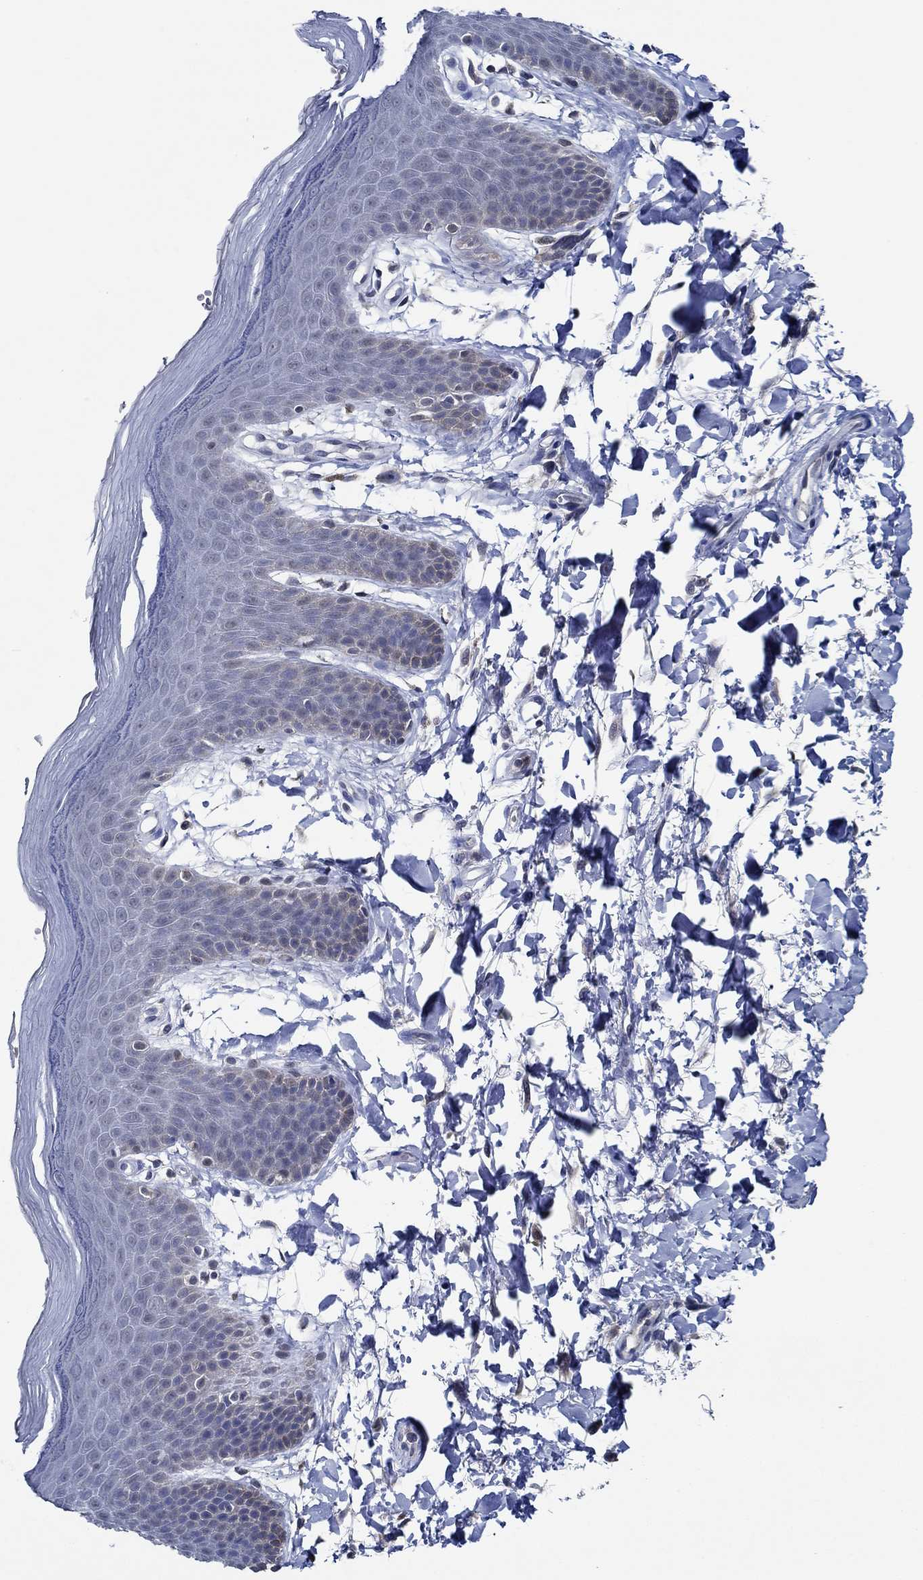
{"staining": {"intensity": "weak", "quantity": "<25%", "location": "cytoplasmic/membranous"}, "tissue": "skin", "cell_type": "Epidermal cells", "image_type": "normal", "snomed": [{"axis": "morphology", "description": "Normal tissue, NOS"}, {"axis": "topography", "description": "Anal"}], "caption": "Epidermal cells are negative for brown protein staining in benign skin. Brightfield microscopy of immunohistochemistry (IHC) stained with DAB (brown) and hematoxylin (blue), captured at high magnification.", "gene": "DACT1", "patient": {"sex": "male", "age": 53}}